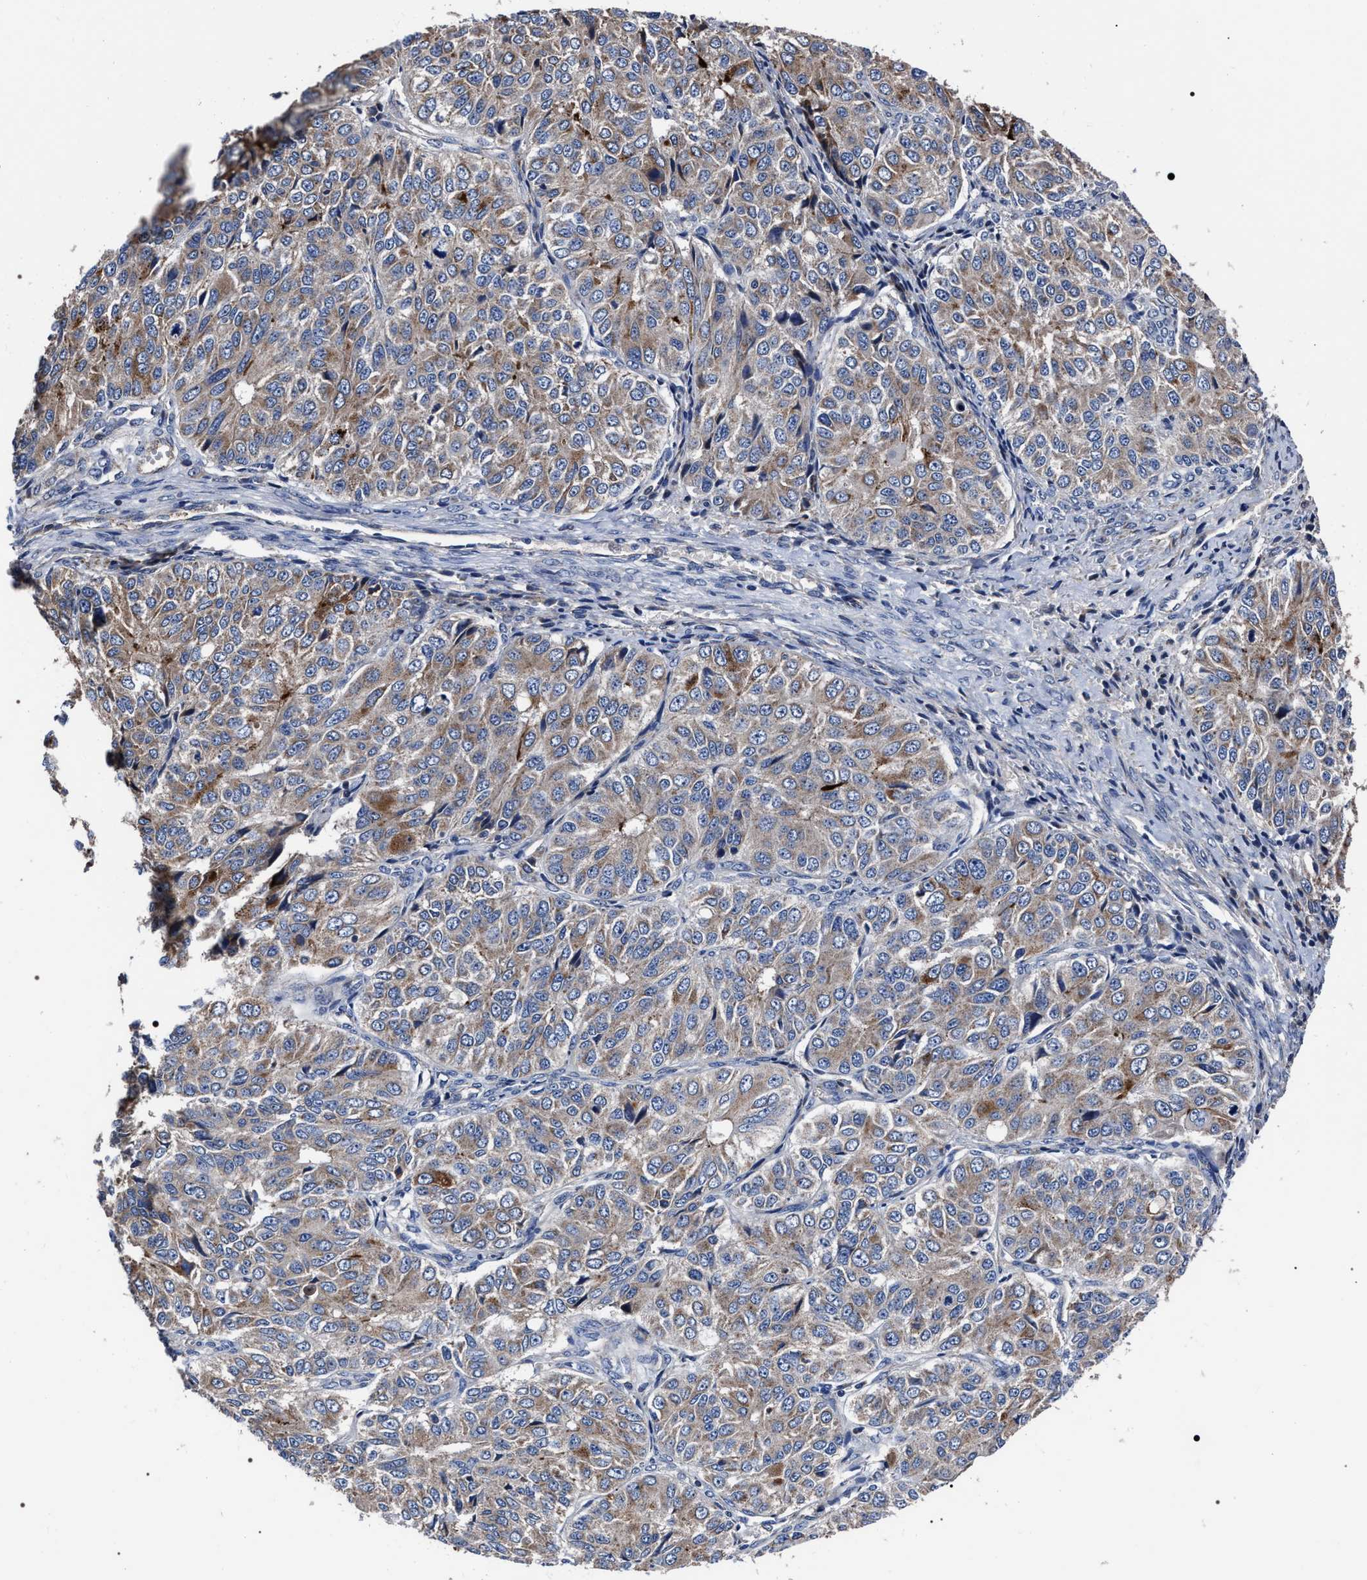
{"staining": {"intensity": "weak", "quantity": ">75%", "location": "cytoplasmic/membranous"}, "tissue": "ovarian cancer", "cell_type": "Tumor cells", "image_type": "cancer", "snomed": [{"axis": "morphology", "description": "Carcinoma, endometroid"}, {"axis": "topography", "description": "Ovary"}], "caption": "Protein expression analysis of ovarian endometroid carcinoma exhibits weak cytoplasmic/membranous expression in approximately >75% of tumor cells.", "gene": "MACC1", "patient": {"sex": "female", "age": 51}}